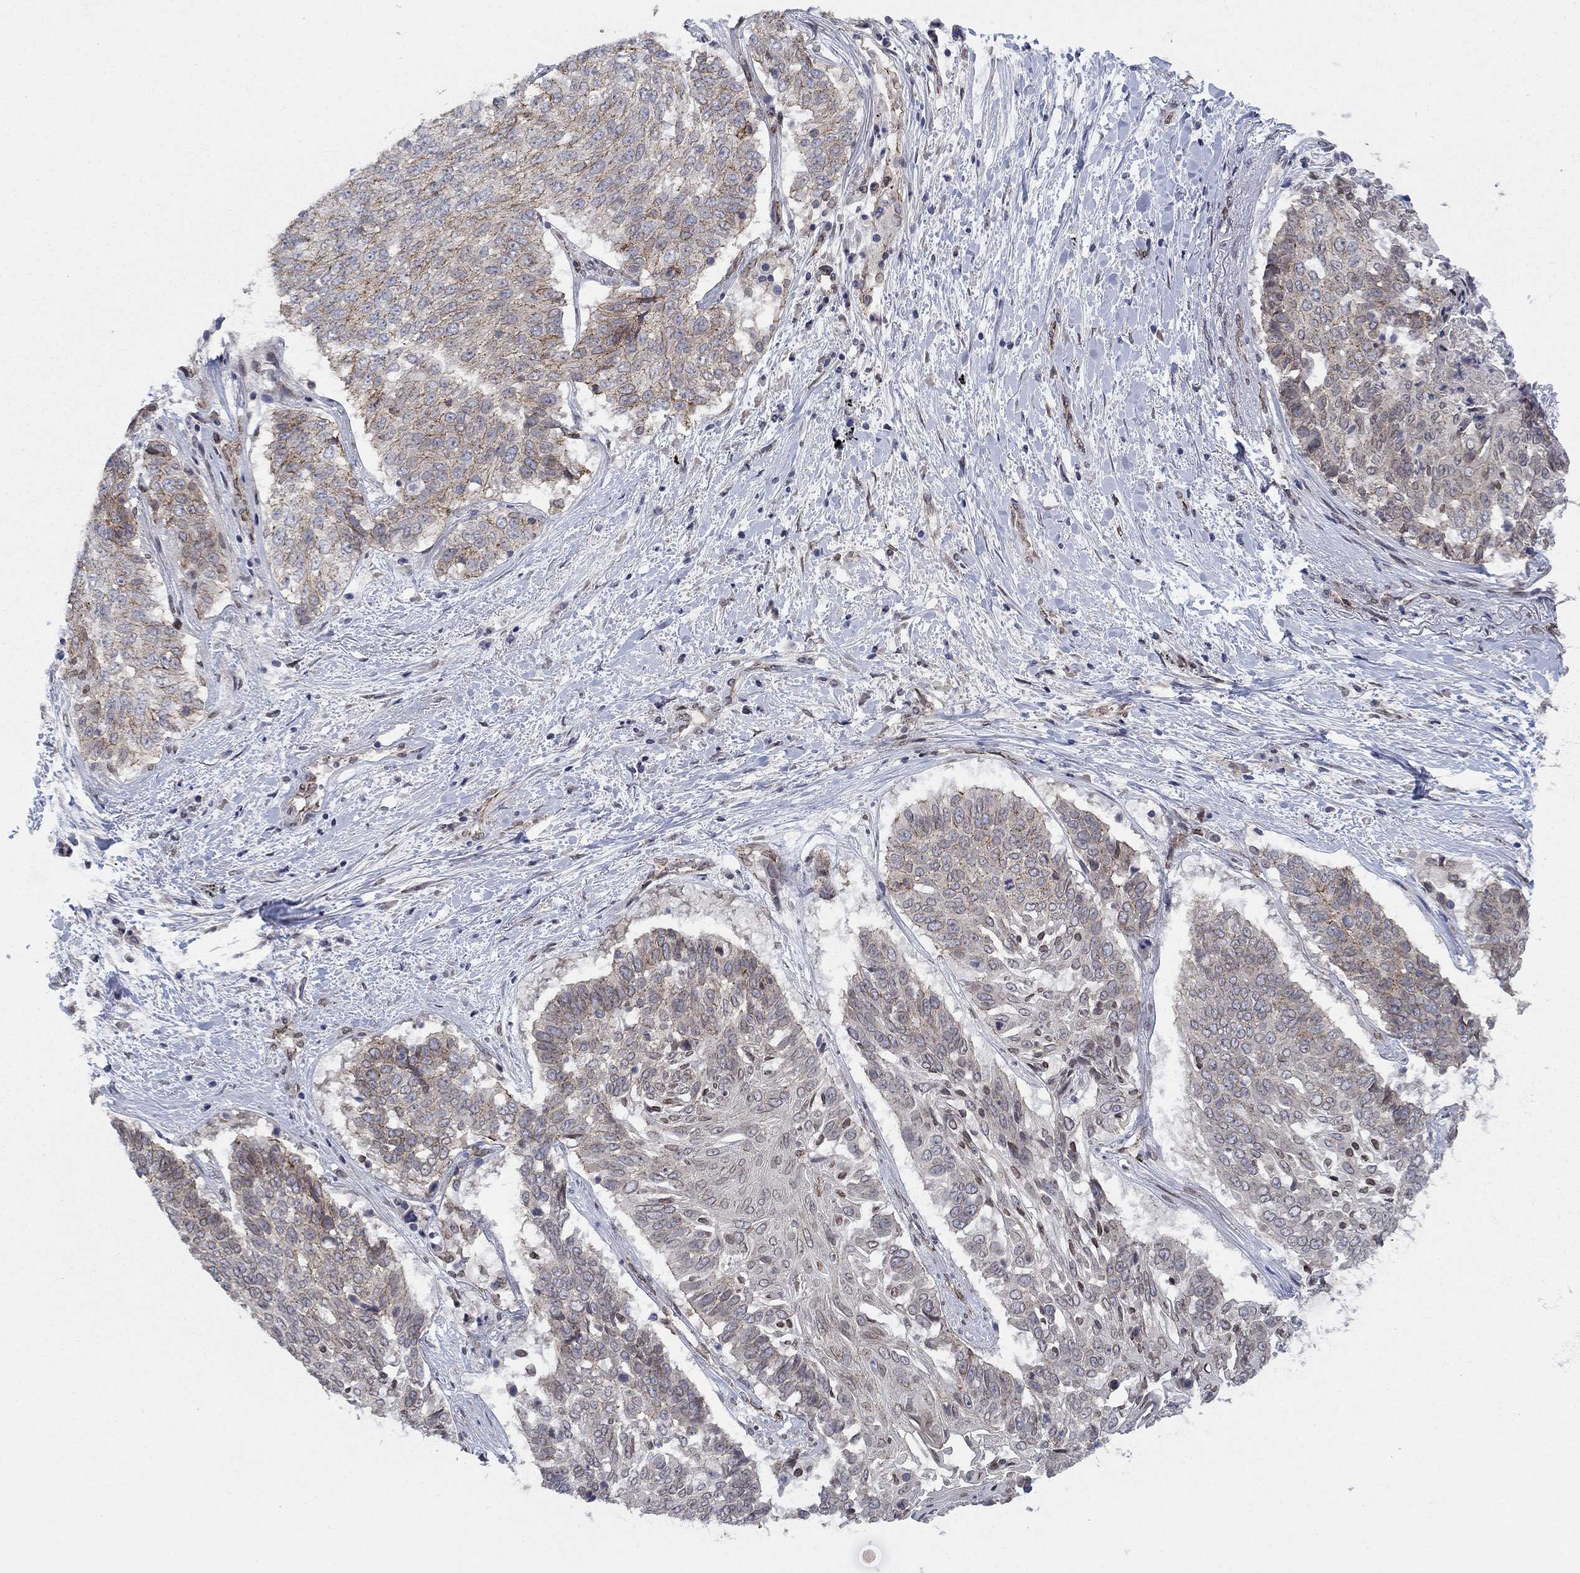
{"staining": {"intensity": "moderate", "quantity": "<25%", "location": "cytoplasmic/membranous"}, "tissue": "lung cancer", "cell_type": "Tumor cells", "image_type": "cancer", "snomed": [{"axis": "morphology", "description": "Squamous cell carcinoma, NOS"}, {"axis": "topography", "description": "Lung"}], "caption": "A photomicrograph of lung cancer stained for a protein displays moderate cytoplasmic/membranous brown staining in tumor cells.", "gene": "EMC9", "patient": {"sex": "male", "age": 64}}